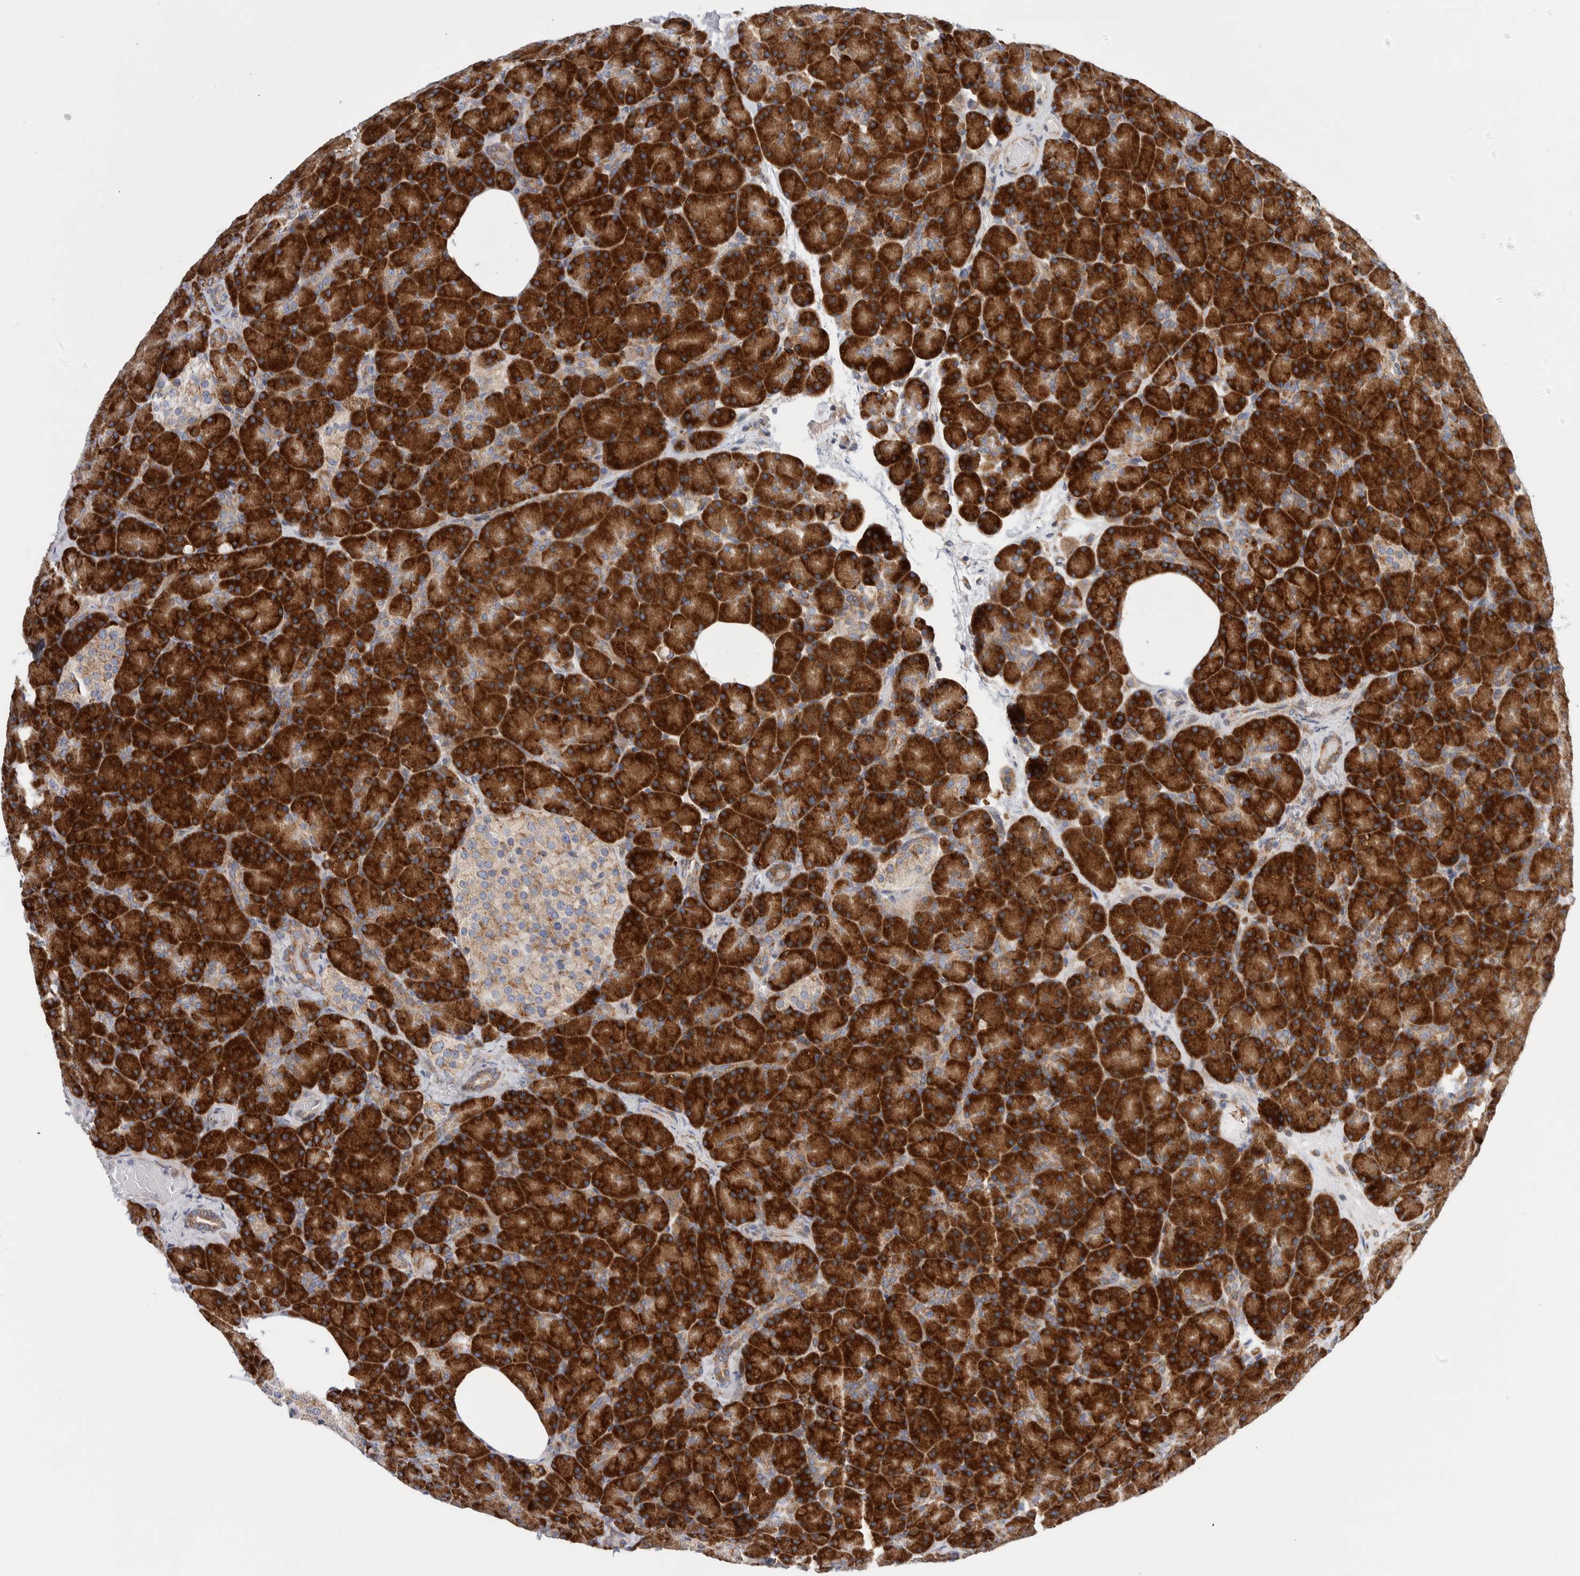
{"staining": {"intensity": "strong", "quantity": ">75%", "location": "cytoplasmic/membranous"}, "tissue": "pancreas", "cell_type": "Exocrine glandular cells", "image_type": "normal", "snomed": [{"axis": "morphology", "description": "Normal tissue, NOS"}, {"axis": "topography", "description": "Pancreas"}], "caption": "An immunohistochemistry (IHC) micrograph of unremarkable tissue is shown. Protein staining in brown labels strong cytoplasmic/membranous positivity in pancreas within exocrine glandular cells.", "gene": "RACK1", "patient": {"sex": "female", "age": 43}}